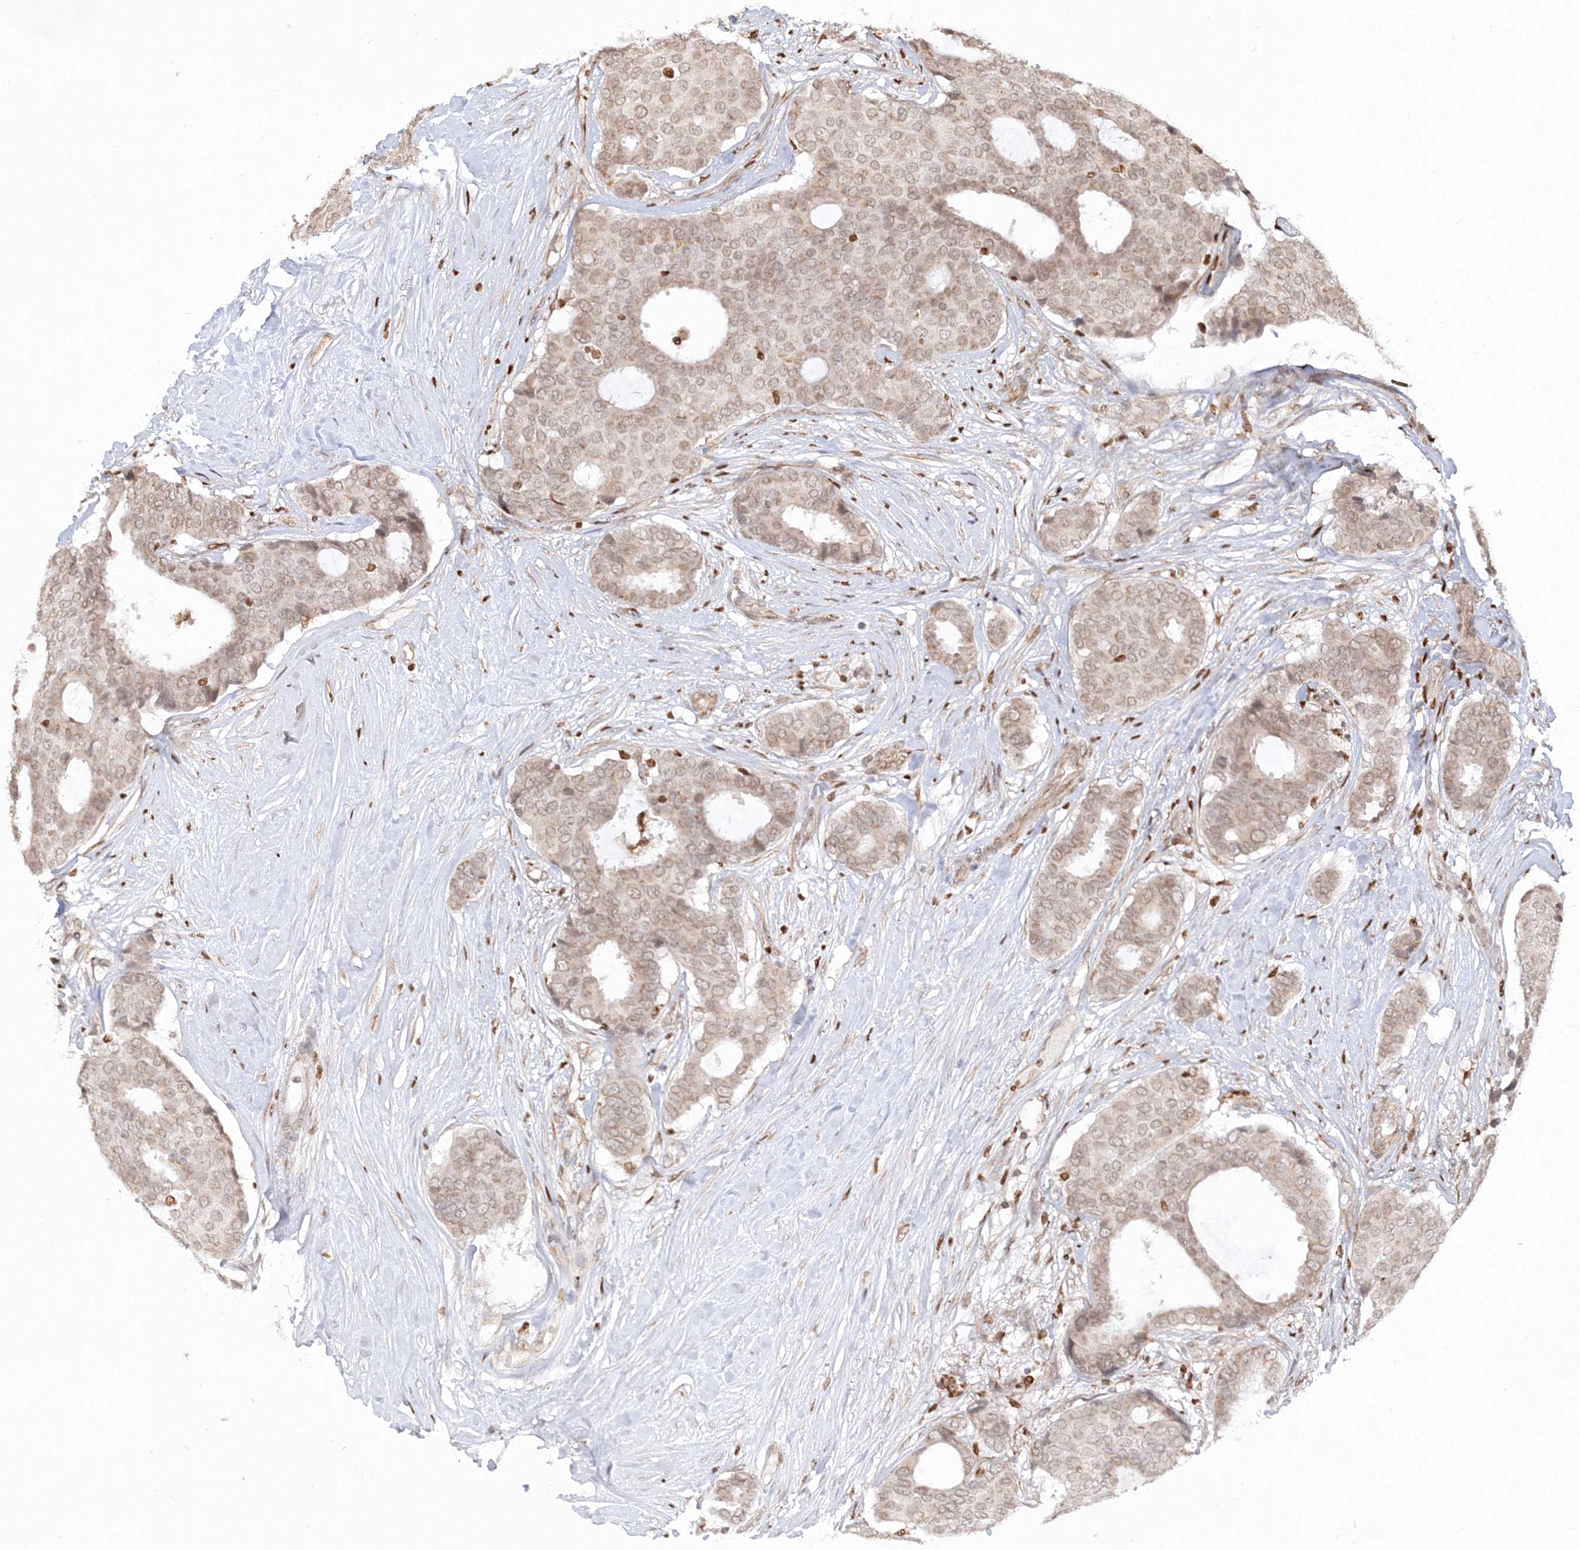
{"staining": {"intensity": "weak", "quantity": "25%-75%", "location": "nuclear"}, "tissue": "breast cancer", "cell_type": "Tumor cells", "image_type": "cancer", "snomed": [{"axis": "morphology", "description": "Duct carcinoma"}, {"axis": "topography", "description": "Breast"}], "caption": "A low amount of weak nuclear expression is identified in about 25%-75% of tumor cells in breast cancer tissue.", "gene": "TMEM50B", "patient": {"sex": "female", "age": 75}}